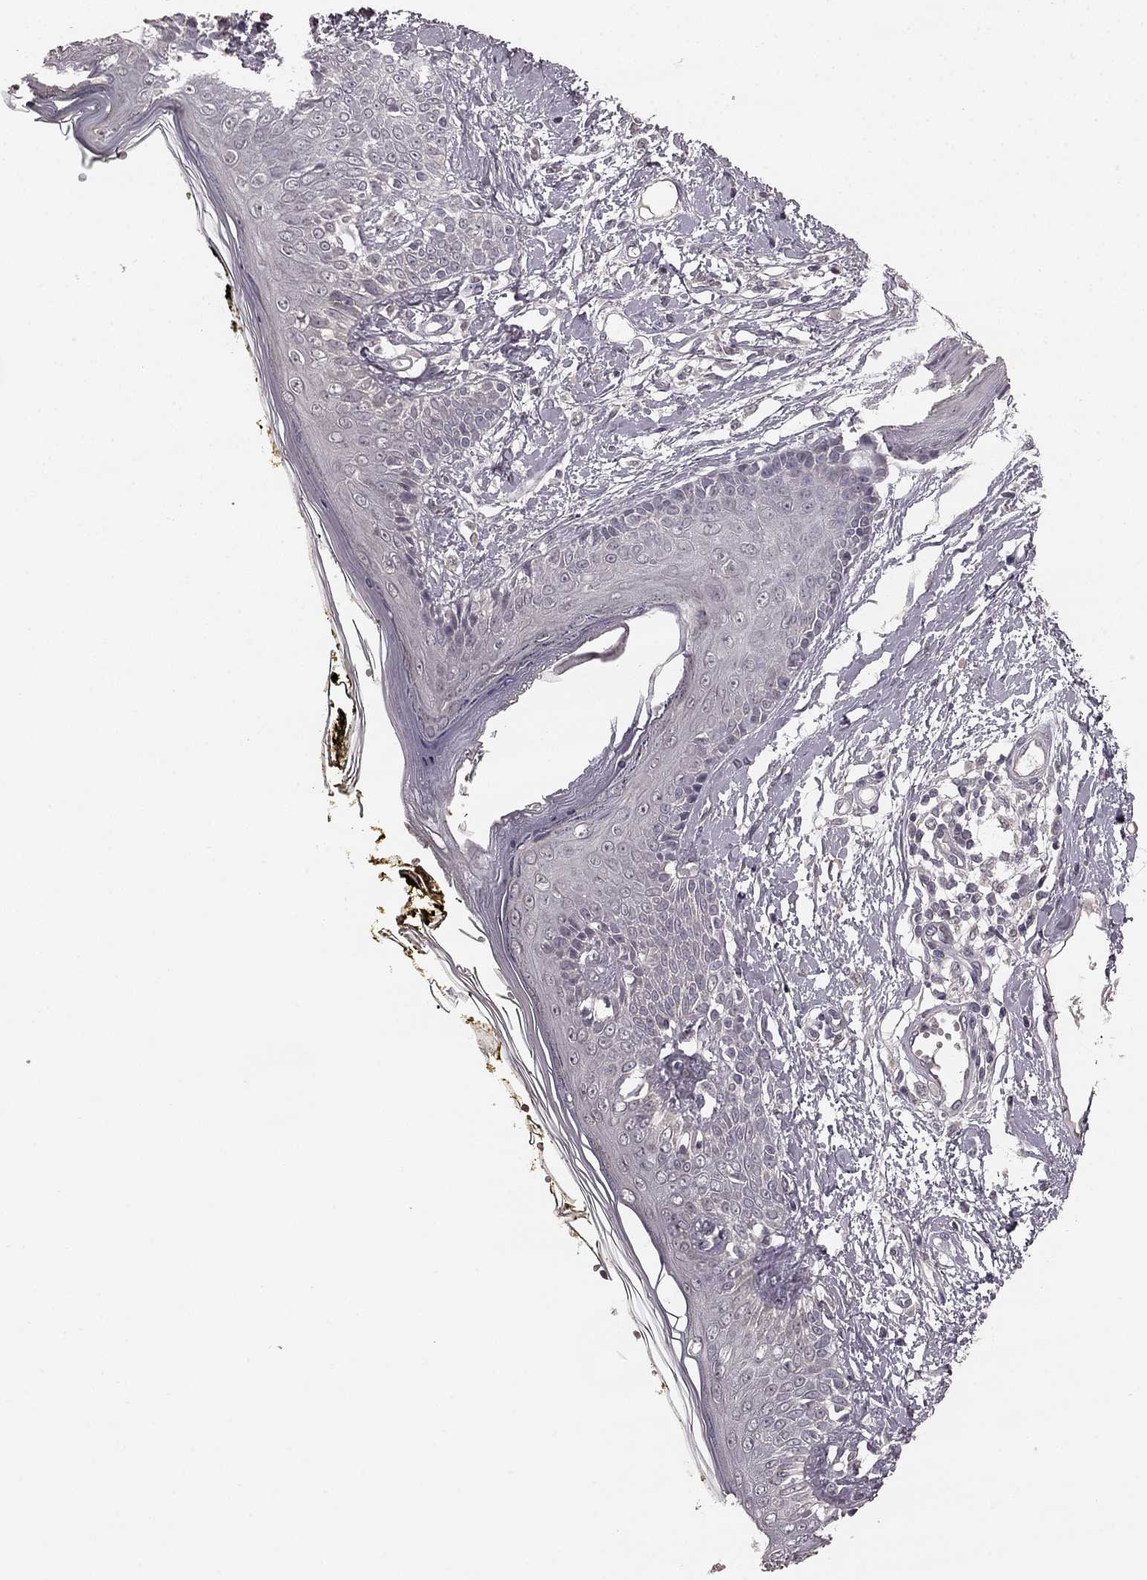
{"staining": {"intensity": "negative", "quantity": "none", "location": "none"}, "tissue": "skin", "cell_type": "Fibroblasts", "image_type": "normal", "snomed": [{"axis": "morphology", "description": "Normal tissue, NOS"}, {"axis": "topography", "description": "Skin"}], "caption": "The image shows no staining of fibroblasts in normal skin.", "gene": "HCN4", "patient": {"sex": "male", "age": 76}}